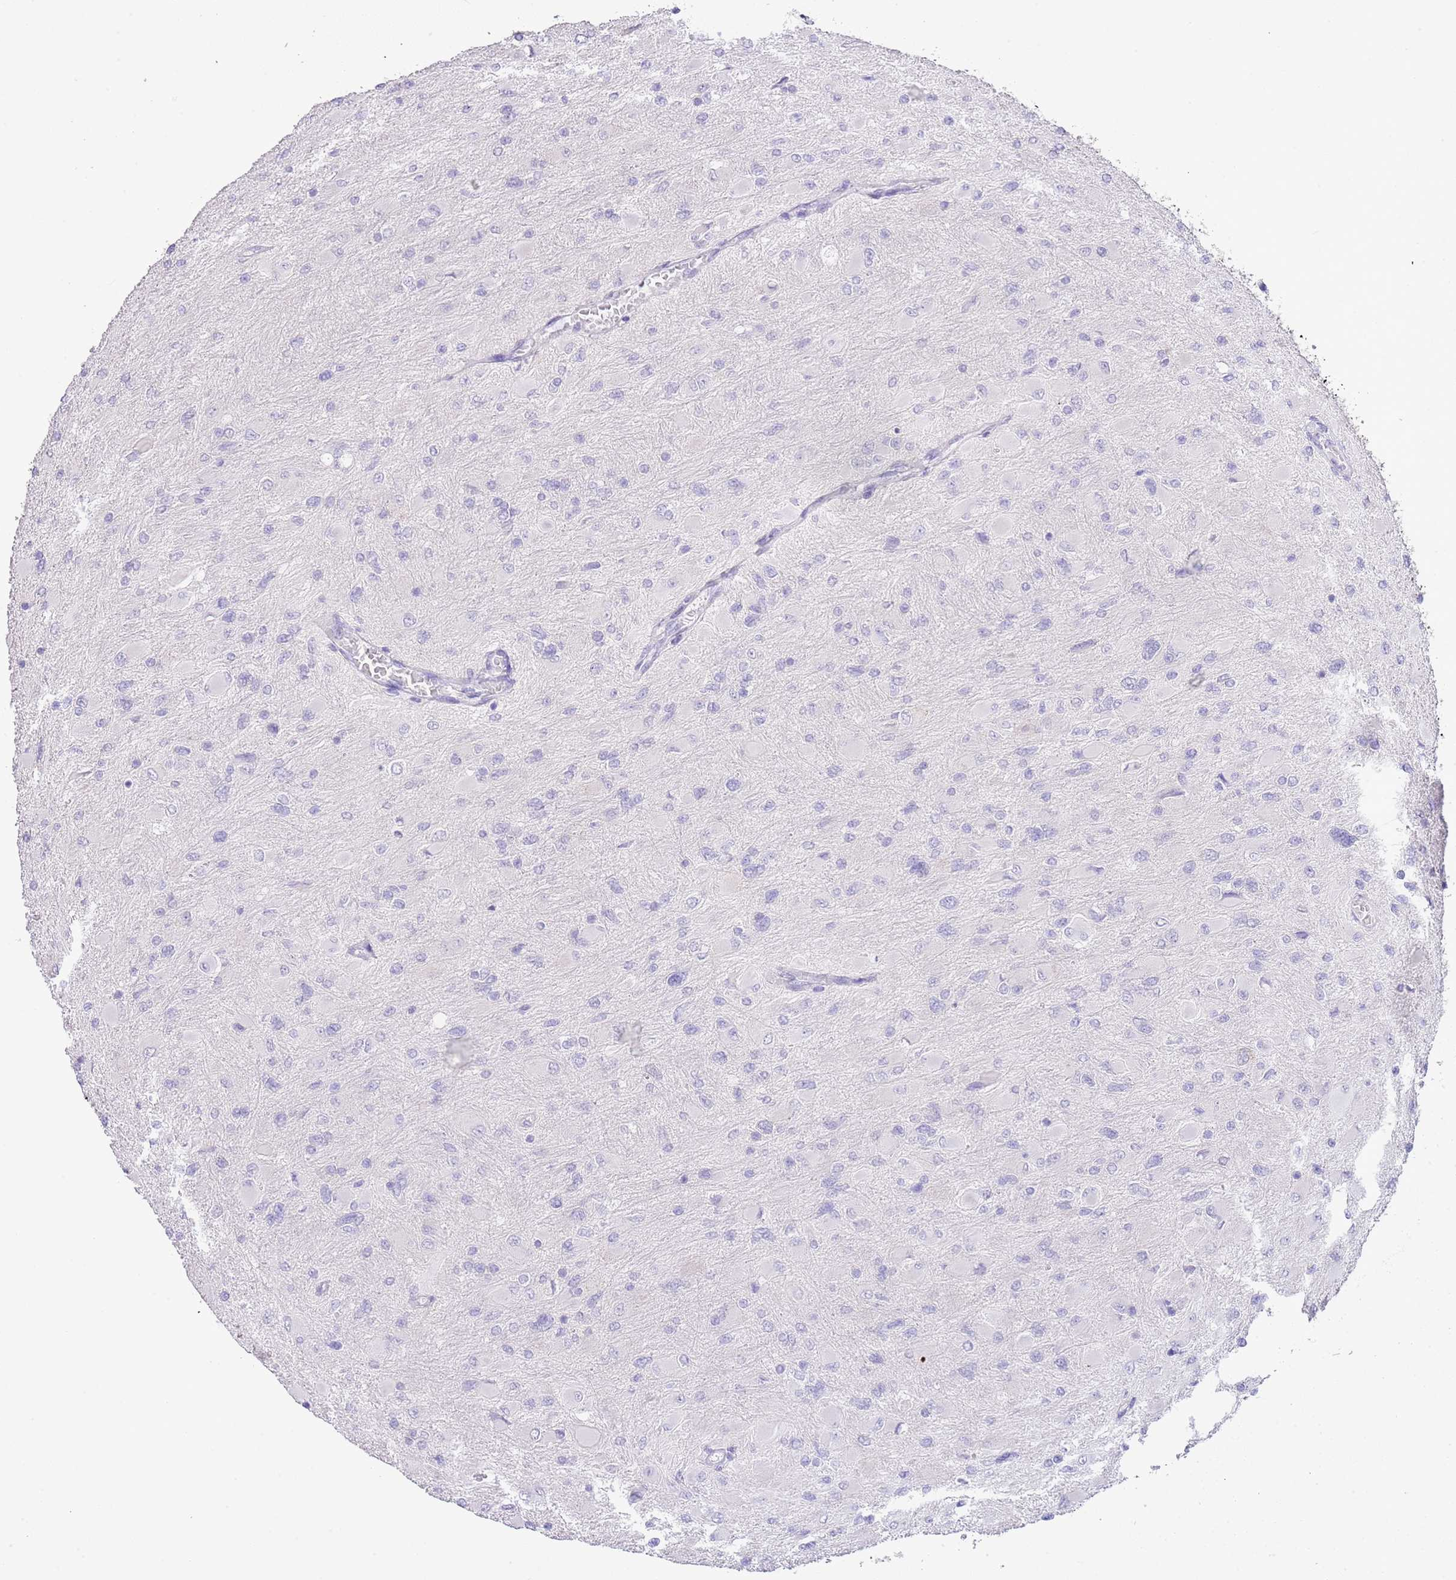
{"staining": {"intensity": "negative", "quantity": "none", "location": "none"}, "tissue": "glioma", "cell_type": "Tumor cells", "image_type": "cancer", "snomed": [{"axis": "morphology", "description": "Glioma, malignant, High grade"}, {"axis": "topography", "description": "Cerebral cortex"}], "caption": "A high-resolution micrograph shows immunohistochemistry staining of malignant glioma (high-grade), which shows no significant positivity in tumor cells.", "gene": "OR2Z1", "patient": {"sex": "female", "age": 36}}